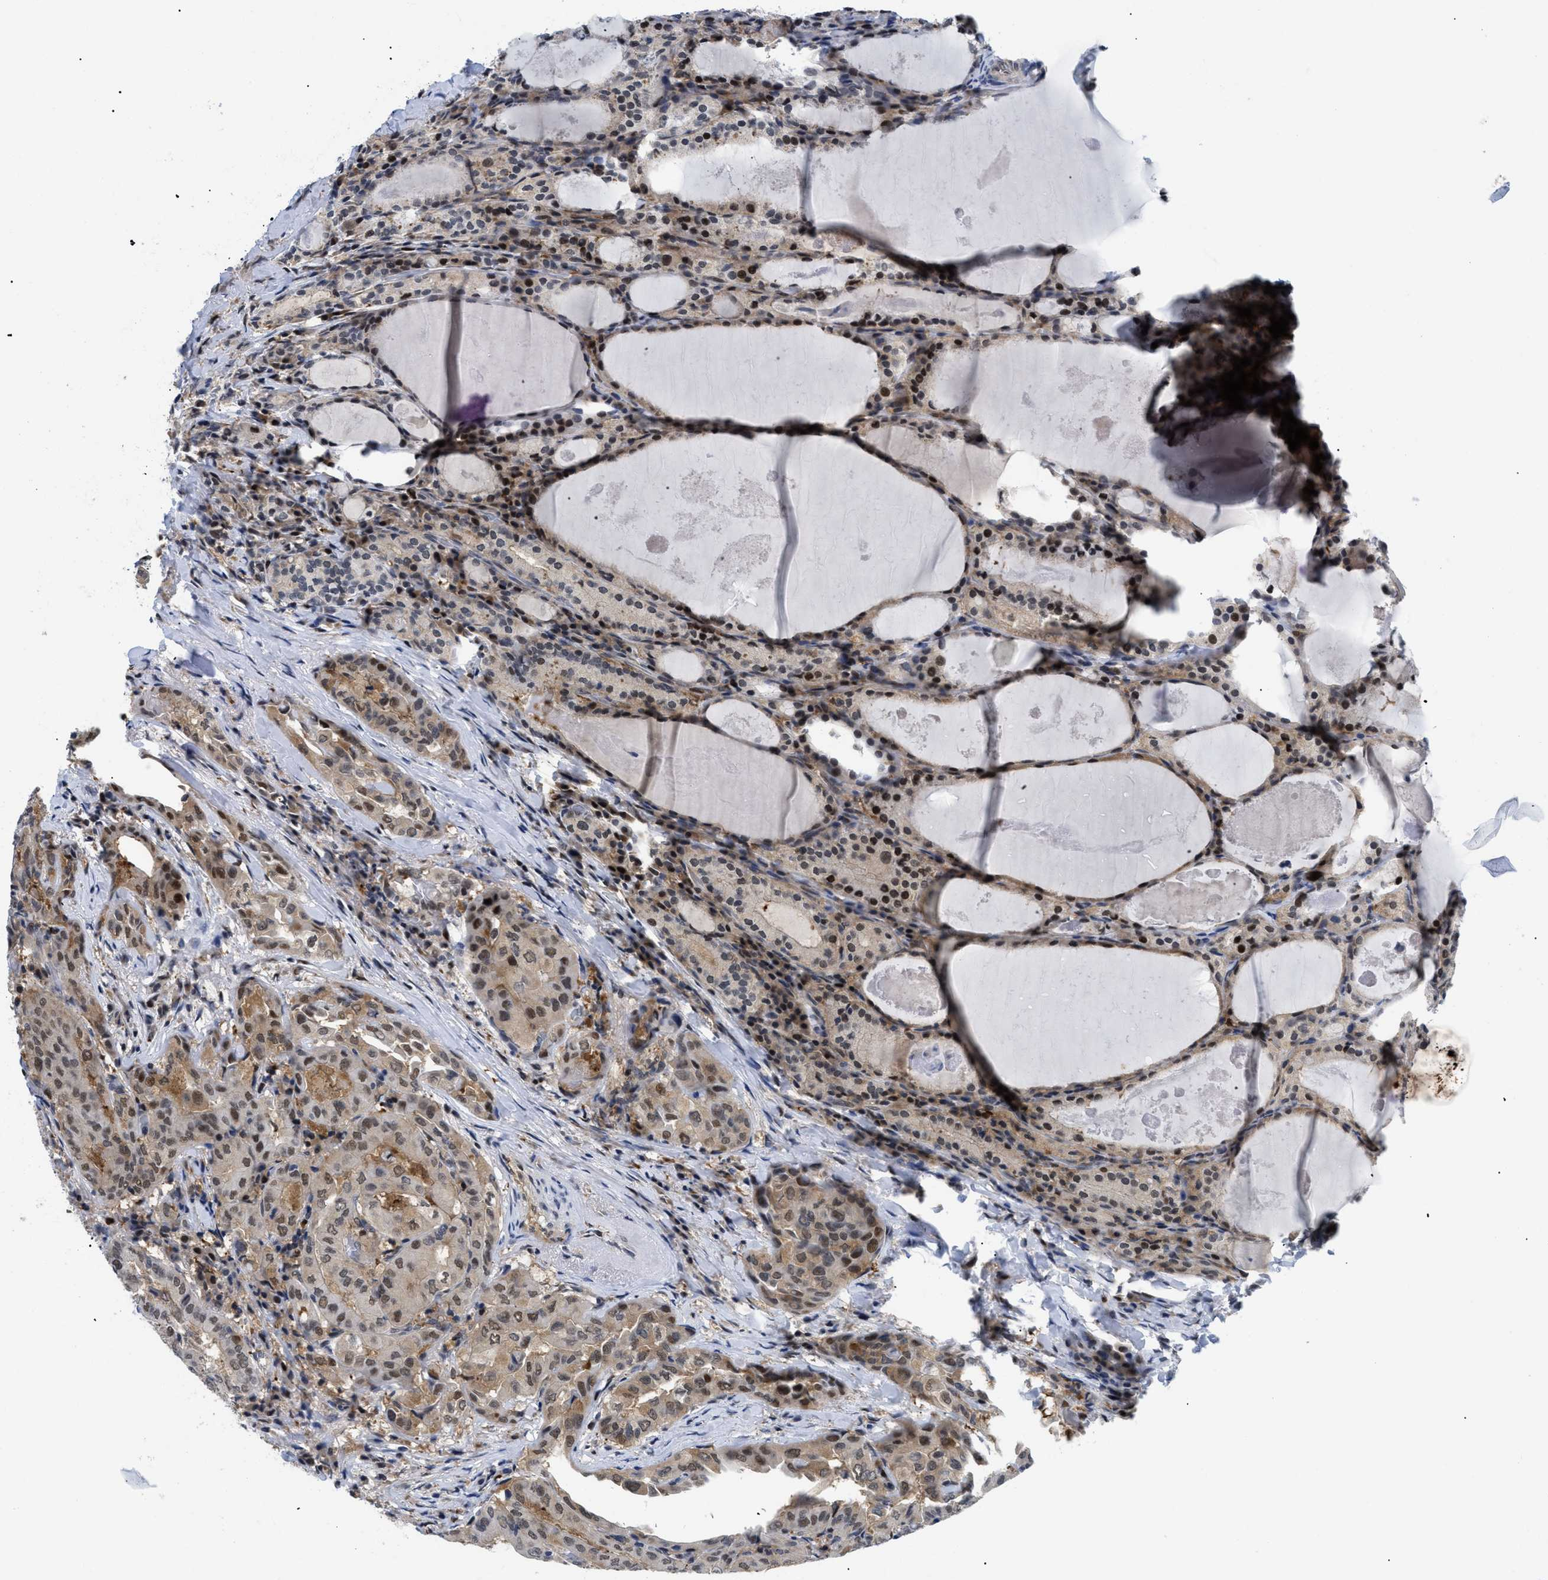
{"staining": {"intensity": "moderate", "quantity": "25%-75%", "location": "nuclear"}, "tissue": "thyroid cancer", "cell_type": "Tumor cells", "image_type": "cancer", "snomed": [{"axis": "morphology", "description": "Papillary adenocarcinoma, NOS"}, {"axis": "topography", "description": "Thyroid gland"}], "caption": "Thyroid papillary adenocarcinoma stained with a brown dye shows moderate nuclear positive positivity in approximately 25%-75% of tumor cells.", "gene": "SLC29A2", "patient": {"sex": "female", "age": 42}}